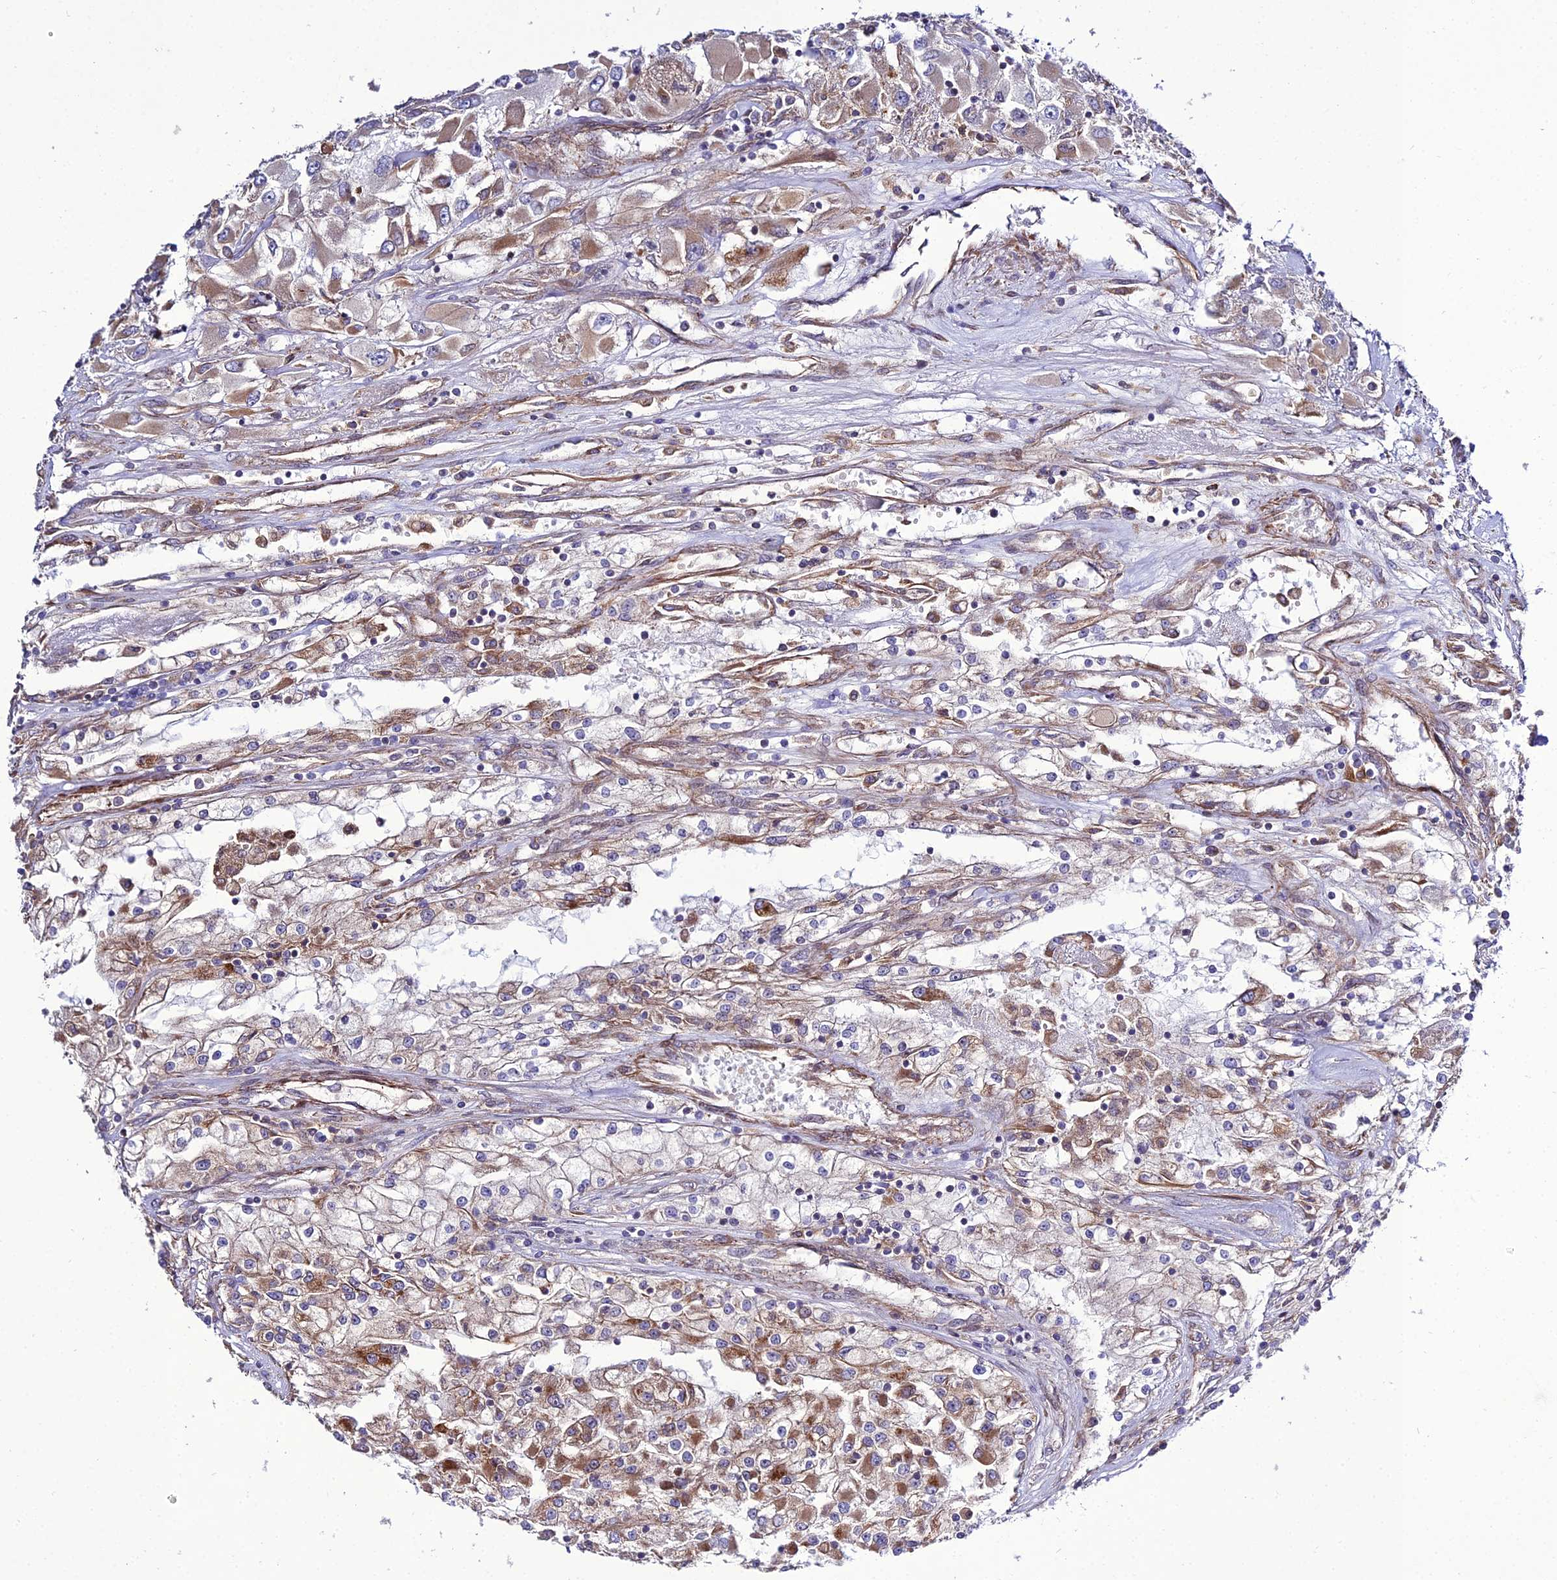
{"staining": {"intensity": "moderate", "quantity": "25%-75%", "location": "cytoplasmic/membranous"}, "tissue": "renal cancer", "cell_type": "Tumor cells", "image_type": "cancer", "snomed": [{"axis": "morphology", "description": "Adenocarcinoma, NOS"}, {"axis": "topography", "description": "Kidney"}], "caption": "A medium amount of moderate cytoplasmic/membranous positivity is identified in about 25%-75% of tumor cells in renal cancer (adenocarcinoma) tissue. (Brightfield microscopy of DAB IHC at high magnification).", "gene": "ARL6IP1", "patient": {"sex": "female", "age": 52}}